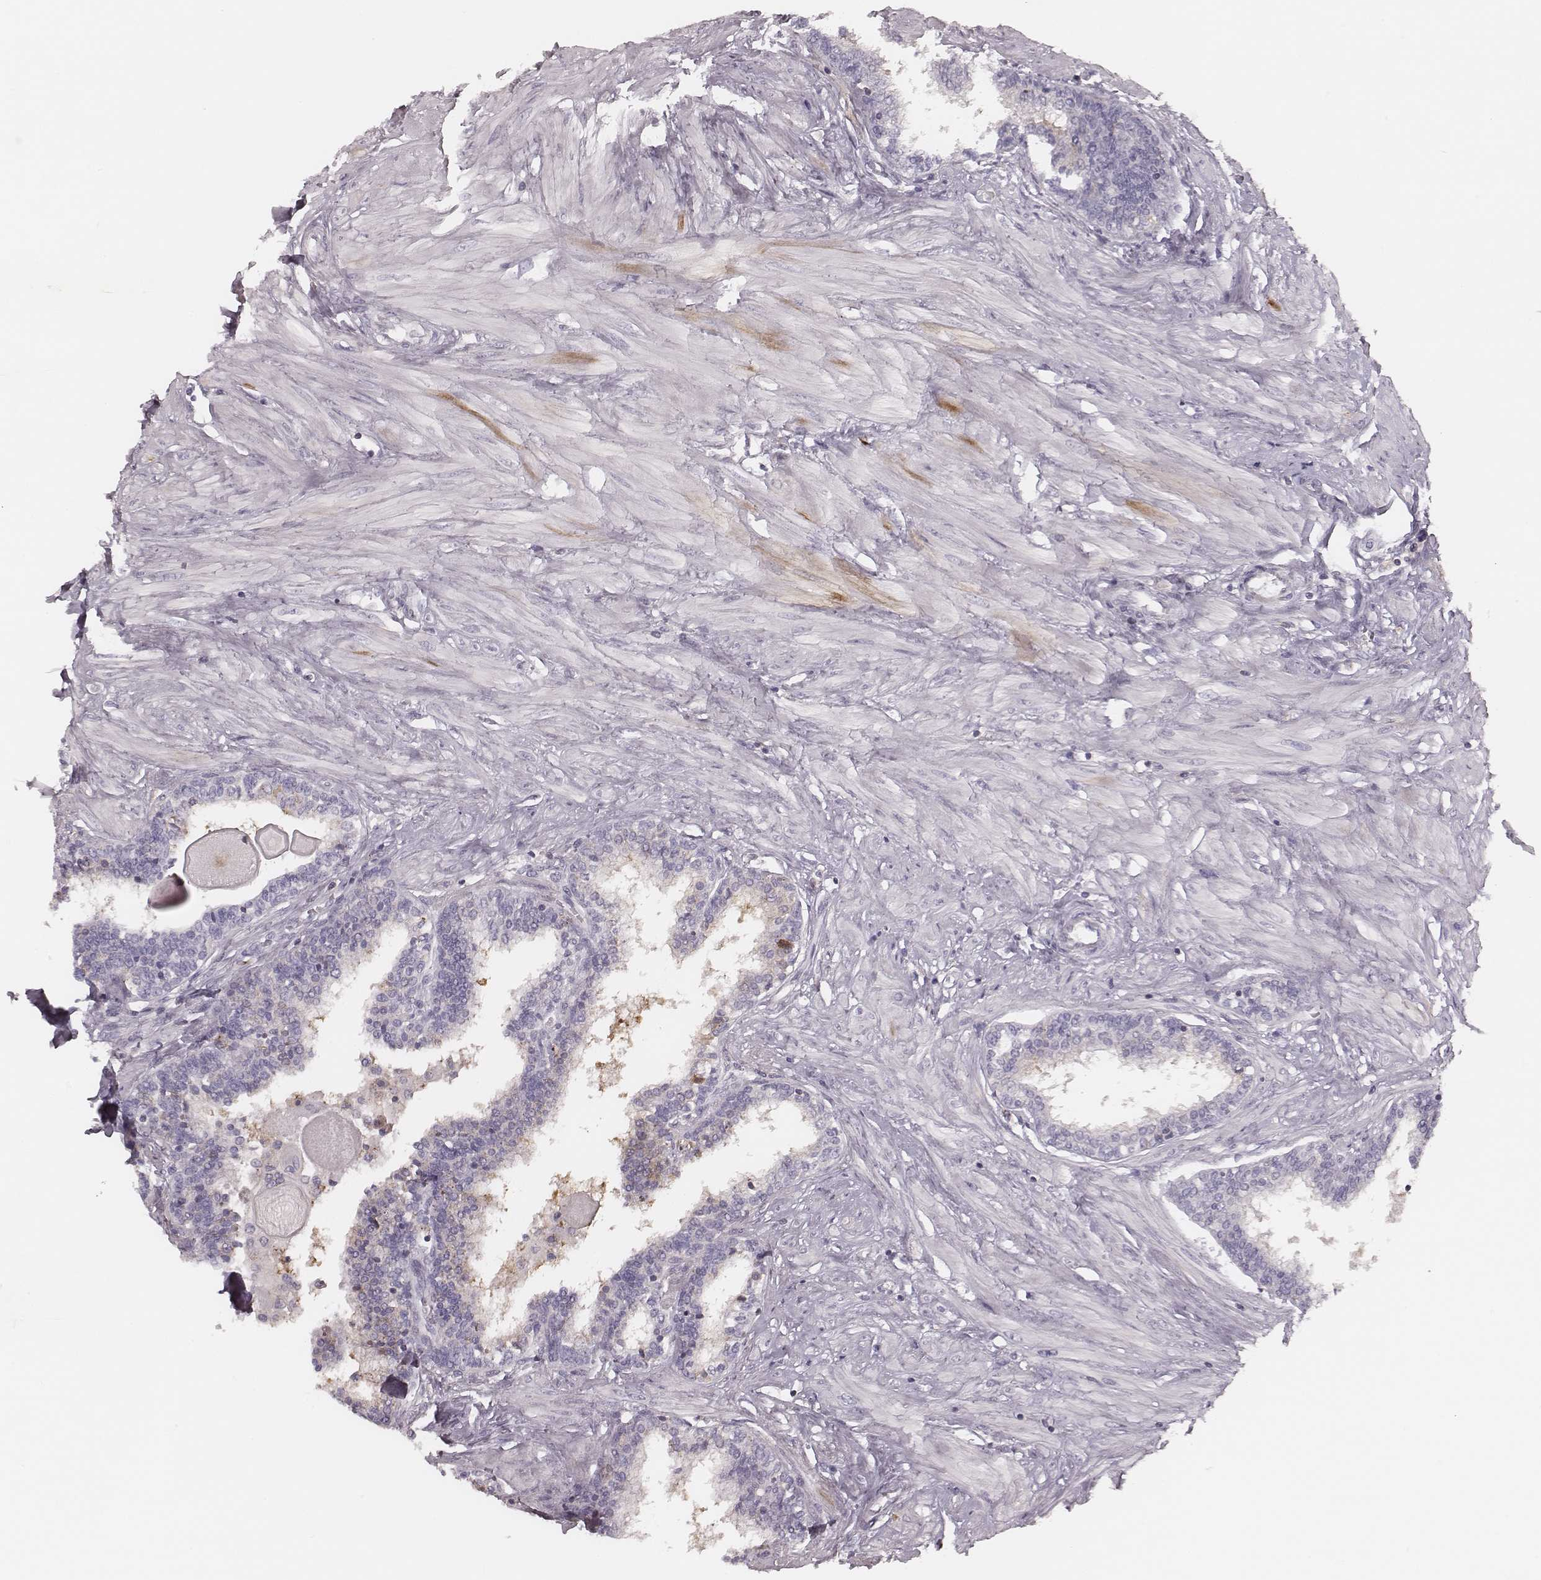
{"staining": {"intensity": "moderate", "quantity": "<25%", "location": "cytoplasmic/membranous"}, "tissue": "prostate", "cell_type": "Glandular cells", "image_type": "normal", "snomed": [{"axis": "morphology", "description": "Normal tissue, NOS"}, {"axis": "topography", "description": "Prostate"}], "caption": "High-magnification brightfield microscopy of unremarkable prostate stained with DAB (3,3'-diaminobenzidine) (brown) and counterstained with hematoxylin (blue). glandular cells exhibit moderate cytoplasmic/membranous positivity is appreciated in approximately<25% of cells. (DAB IHC, brown staining for protein, blue staining for nuclei).", "gene": "MSX1", "patient": {"sex": "male", "age": 55}}